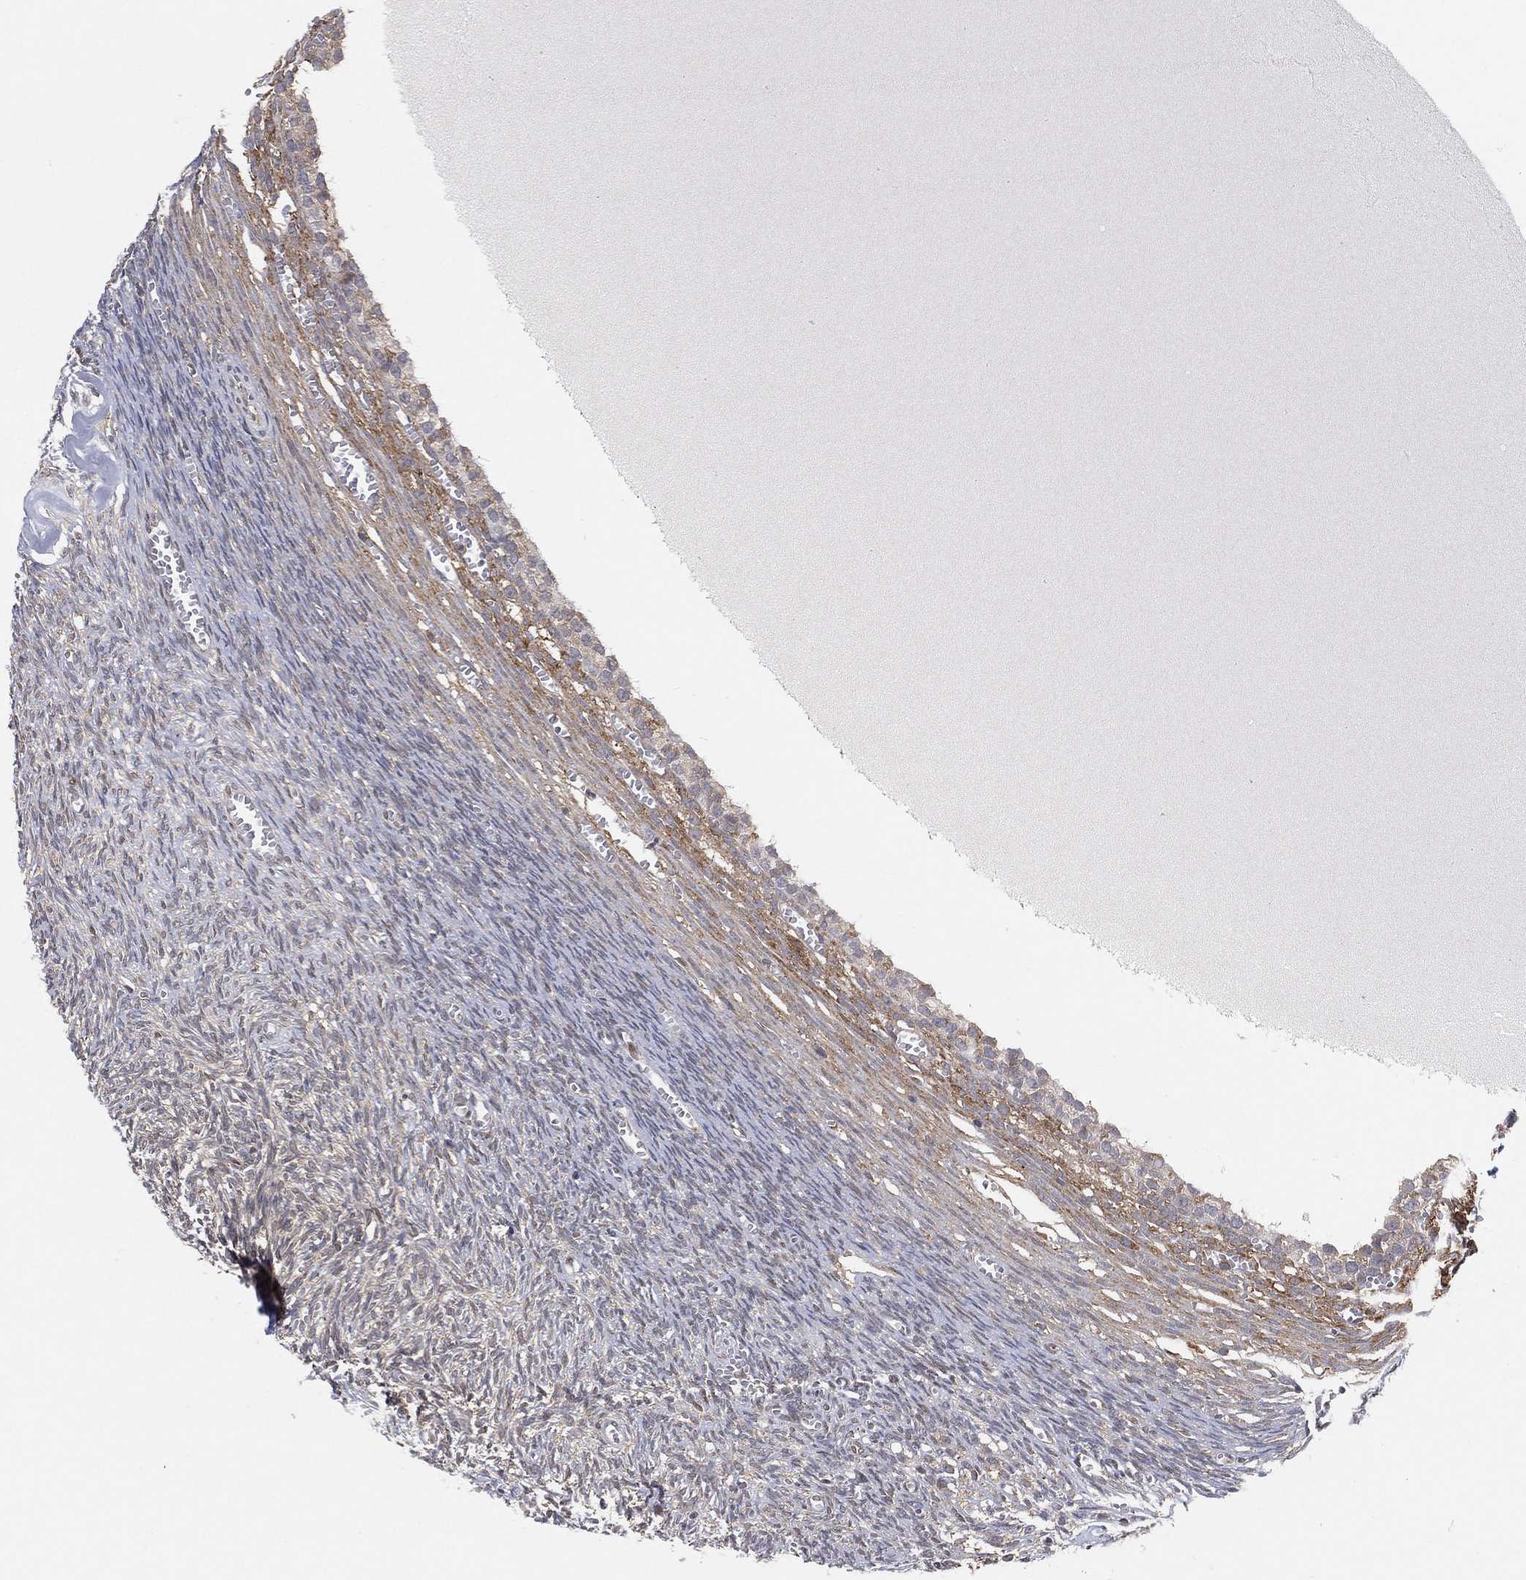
{"staining": {"intensity": "negative", "quantity": "none", "location": "none"}, "tissue": "ovary", "cell_type": "Follicle cells", "image_type": "normal", "snomed": [{"axis": "morphology", "description": "Normal tissue, NOS"}, {"axis": "topography", "description": "Ovary"}], "caption": "Follicle cells show no significant protein positivity in normal ovary. (Stains: DAB (3,3'-diaminobenzidine) immunohistochemistry with hematoxylin counter stain, Microscopy: brightfield microscopy at high magnification).", "gene": "TMTC4", "patient": {"sex": "female", "age": 43}}